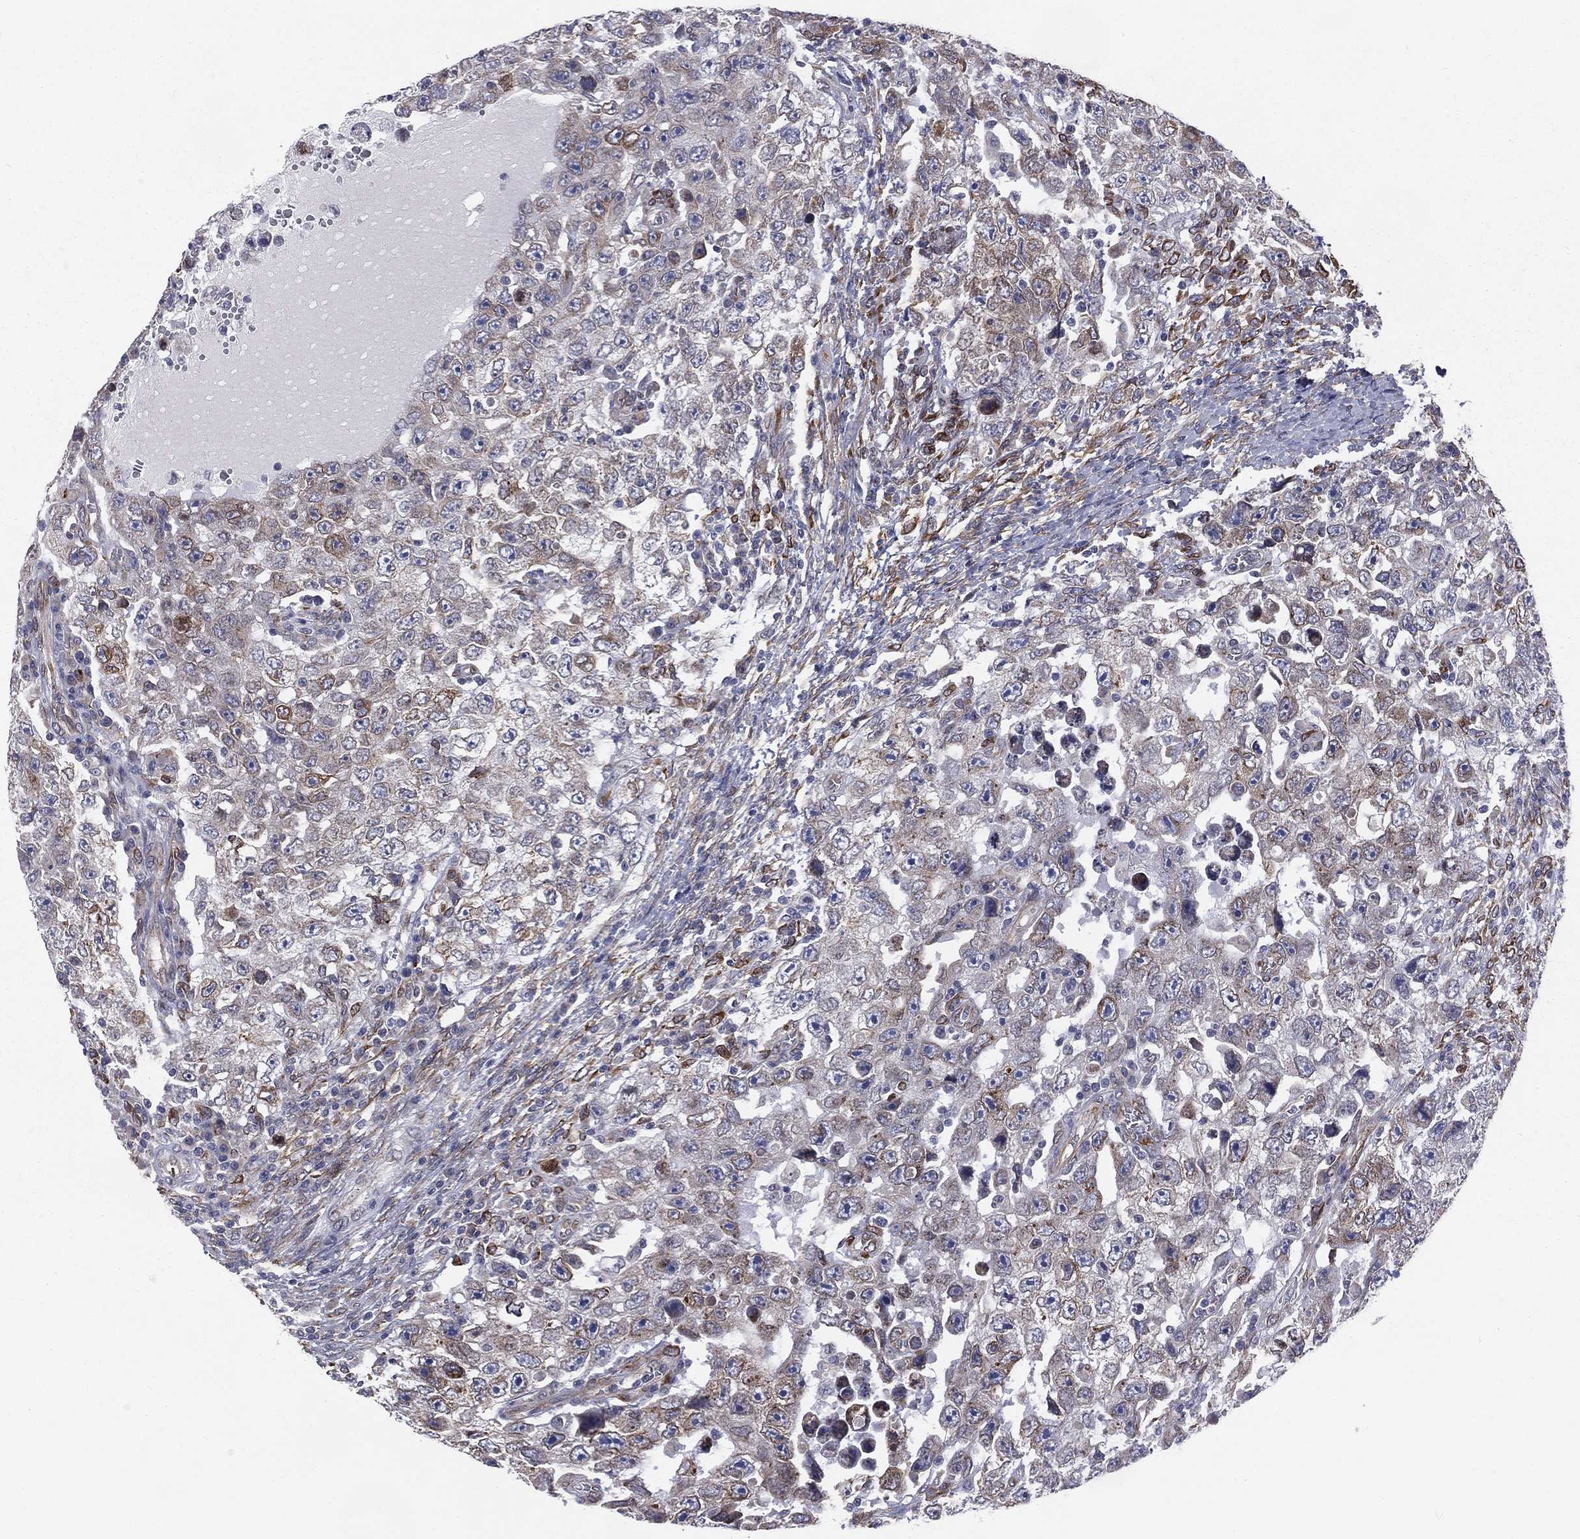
{"staining": {"intensity": "weak", "quantity": "<25%", "location": "cytoplasmic/membranous"}, "tissue": "testis cancer", "cell_type": "Tumor cells", "image_type": "cancer", "snomed": [{"axis": "morphology", "description": "Carcinoma, Embryonal, NOS"}, {"axis": "topography", "description": "Testis"}], "caption": "This is a photomicrograph of IHC staining of testis cancer, which shows no positivity in tumor cells.", "gene": "PGRMC1", "patient": {"sex": "male", "age": 26}}